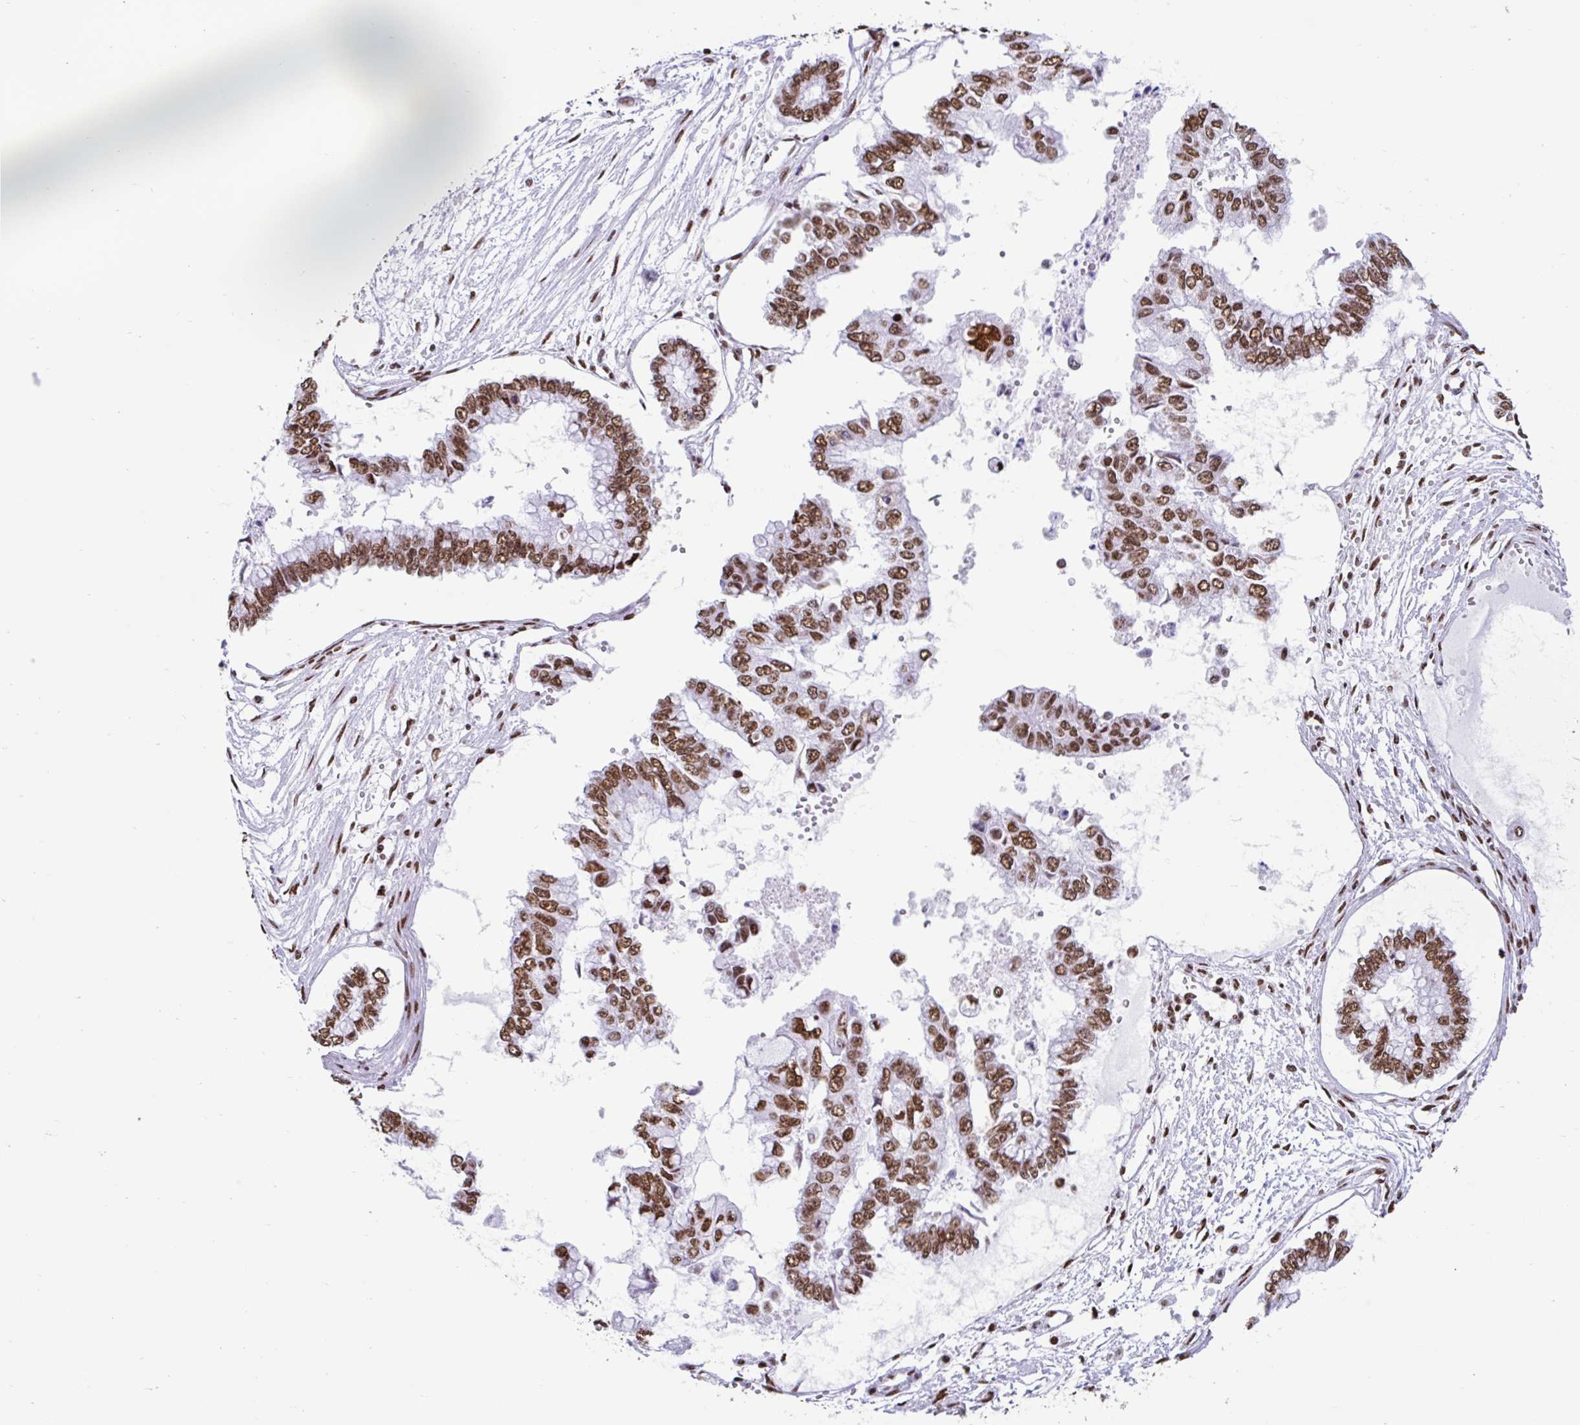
{"staining": {"intensity": "moderate", "quantity": ">75%", "location": "nuclear"}, "tissue": "ovarian cancer", "cell_type": "Tumor cells", "image_type": "cancer", "snomed": [{"axis": "morphology", "description": "Cystadenocarcinoma, mucinous, NOS"}, {"axis": "topography", "description": "Ovary"}], "caption": "IHC image of neoplastic tissue: human ovarian mucinous cystadenocarcinoma stained using immunohistochemistry displays medium levels of moderate protein expression localized specifically in the nuclear of tumor cells, appearing as a nuclear brown color.", "gene": "KHDRBS1", "patient": {"sex": "female", "age": 72}}